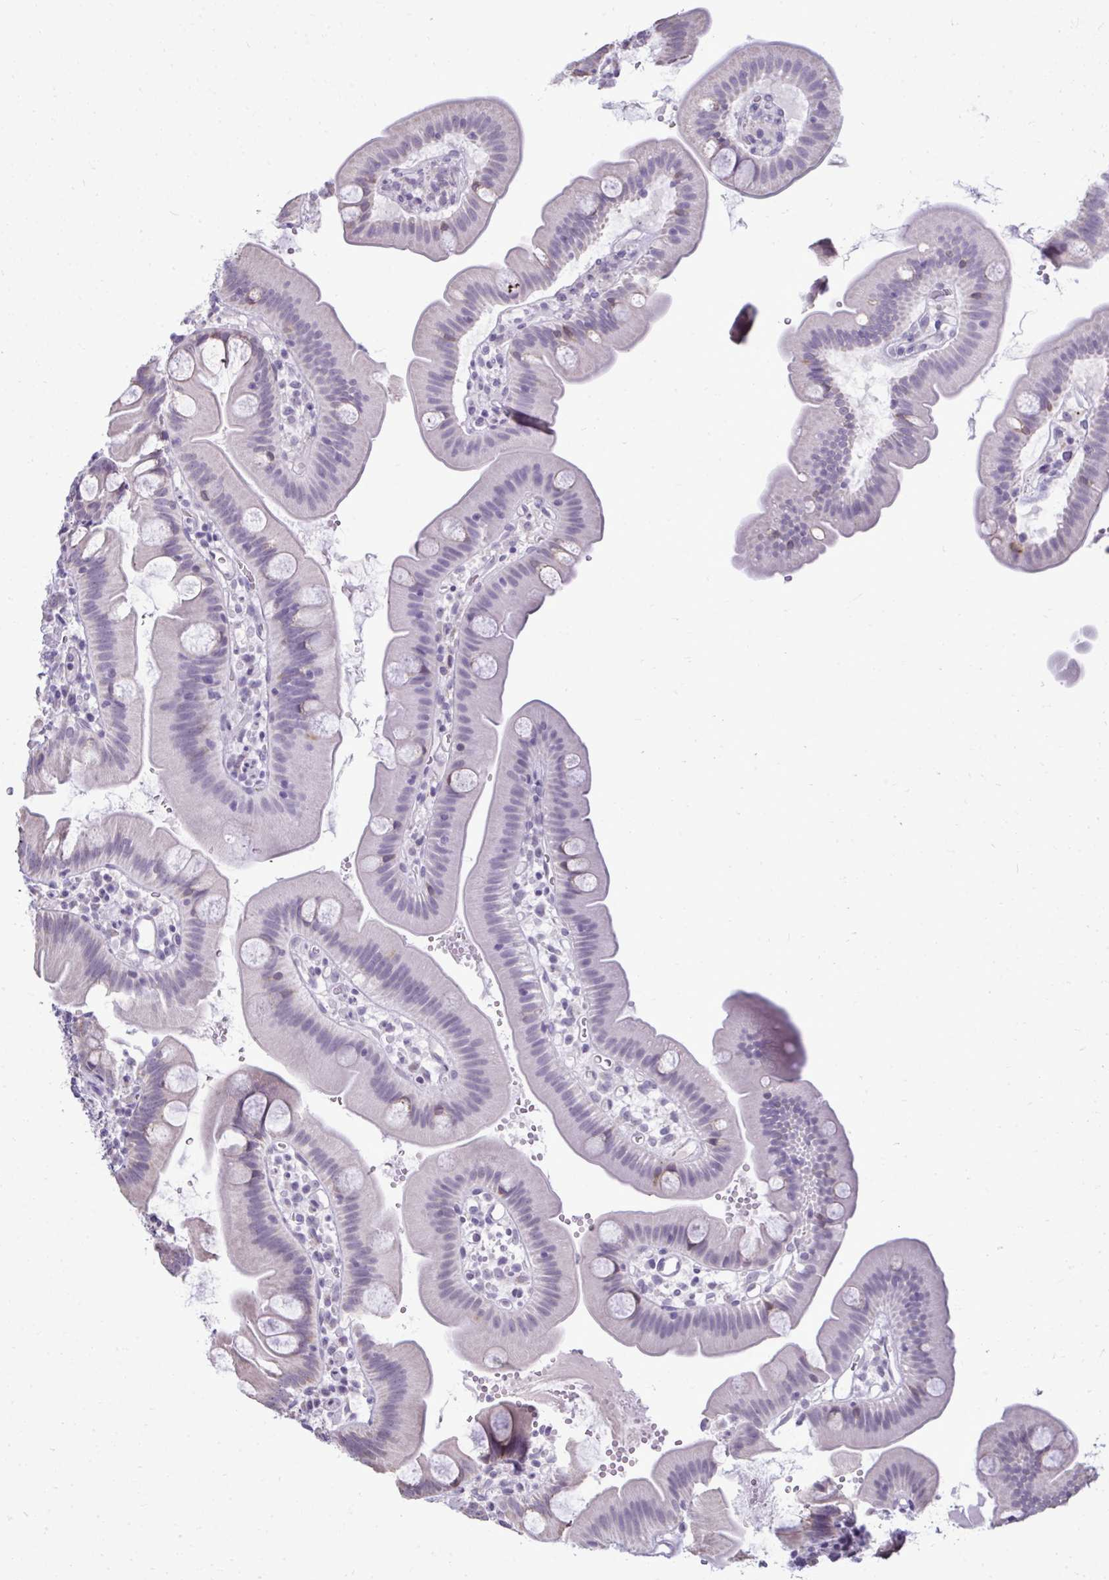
{"staining": {"intensity": "negative", "quantity": "none", "location": "none"}, "tissue": "small intestine", "cell_type": "Glandular cells", "image_type": "normal", "snomed": [{"axis": "morphology", "description": "Normal tissue, NOS"}, {"axis": "topography", "description": "Small intestine"}], "caption": "This is an immunohistochemistry image of unremarkable small intestine. There is no positivity in glandular cells.", "gene": "NPPA", "patient": {"sex": "female", "age": 68}}